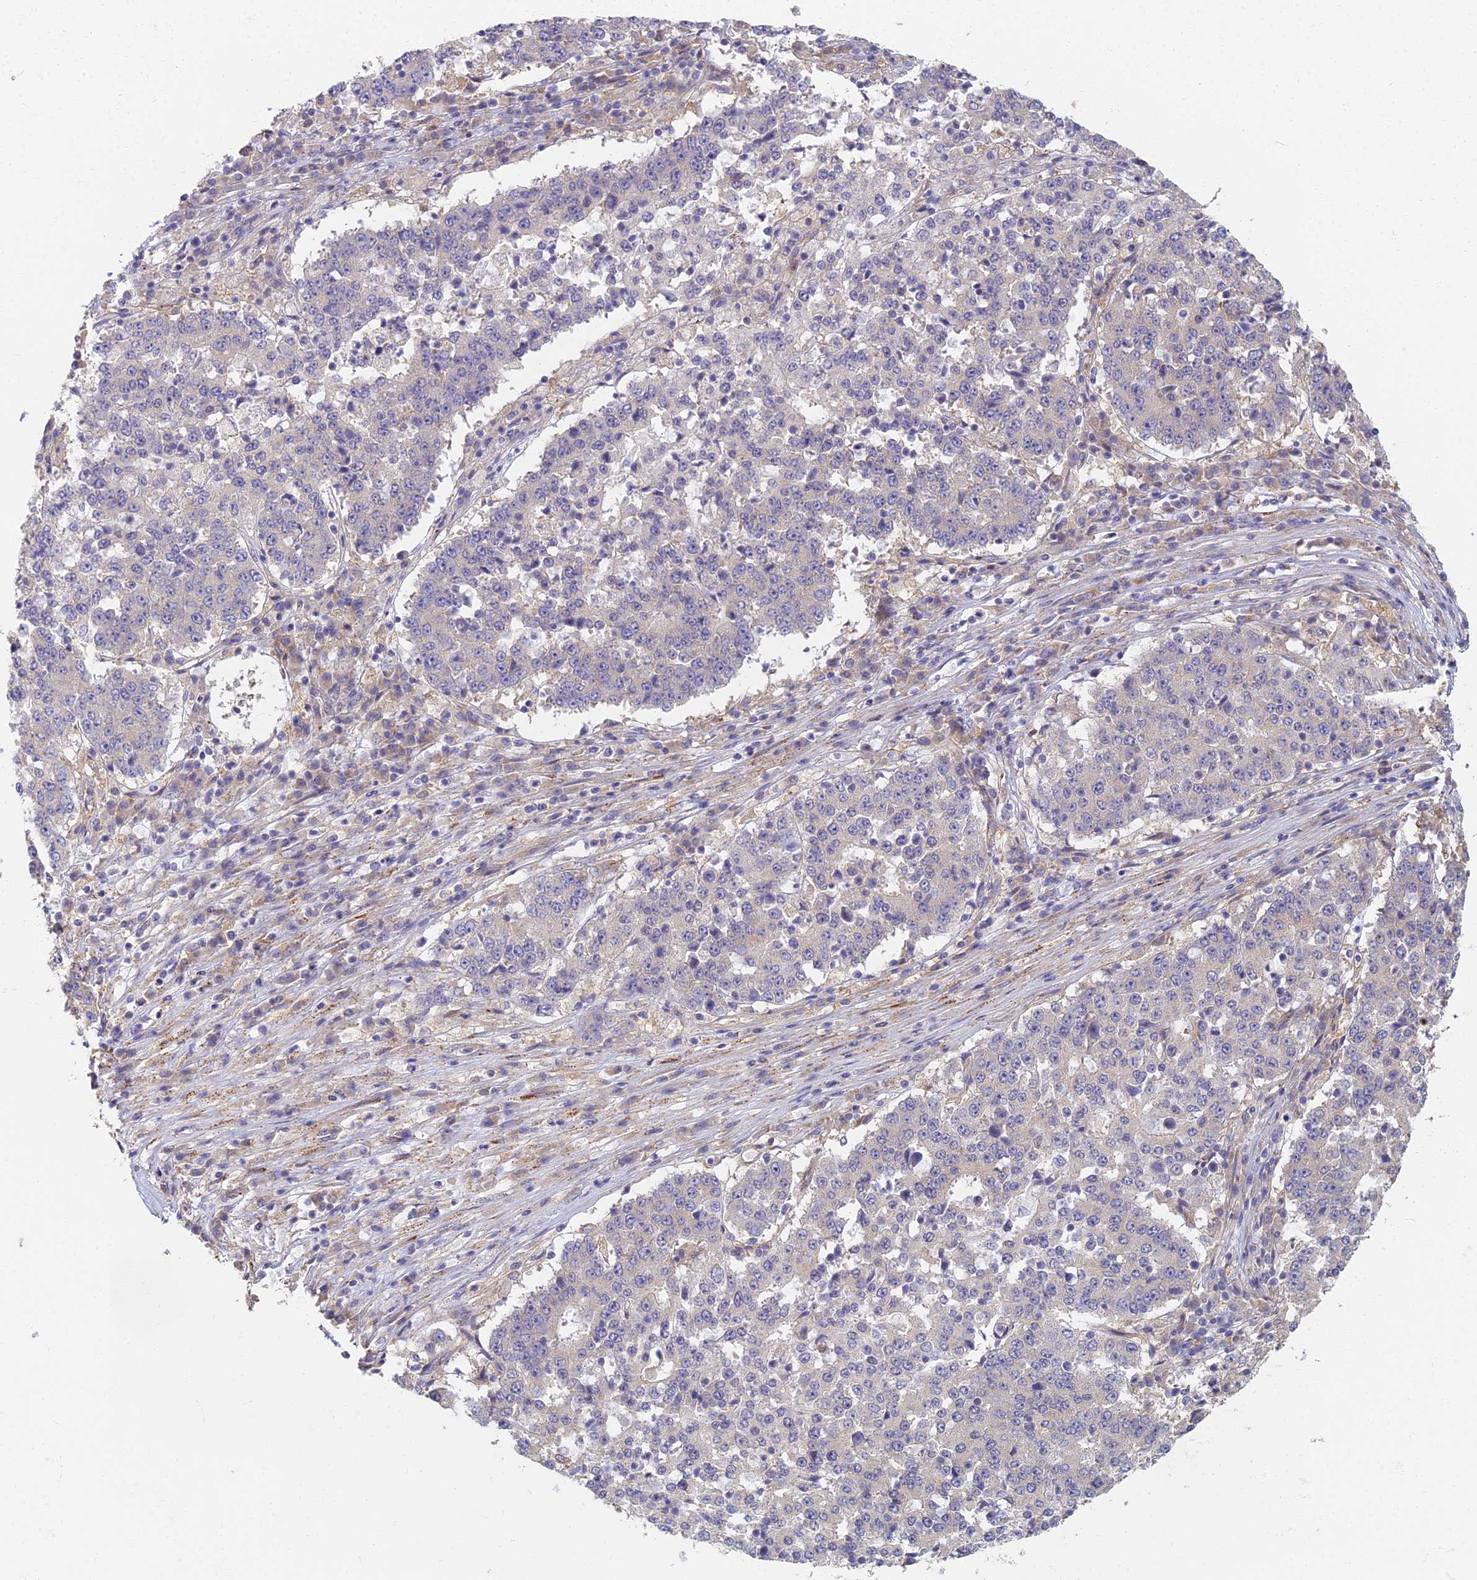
{"staining": {"intensity": "negative", "quantity": "none", "location": "none"}, "tissue": "stomach cancer", "cell_type": "Tumor cells", "image_type": "cancer", "snomed": [{"axis": "morphology", "description": "Adenocarcinoma, NOS"}, {"axis": "topography", "description": "Stomach"}], "caption": "Immunohistochemical staining of human stomach cancer exhibits no significant expression in tumor cells. The staining was performed using DAB (3,3'-diaminobenzidine) to visualize the protein expression in brown, while the nuclei were stained in blue with hematoxylin (Magnification: 20x).", "gene": "RBSN", "patient": {"sex": "male", "age": 59}}